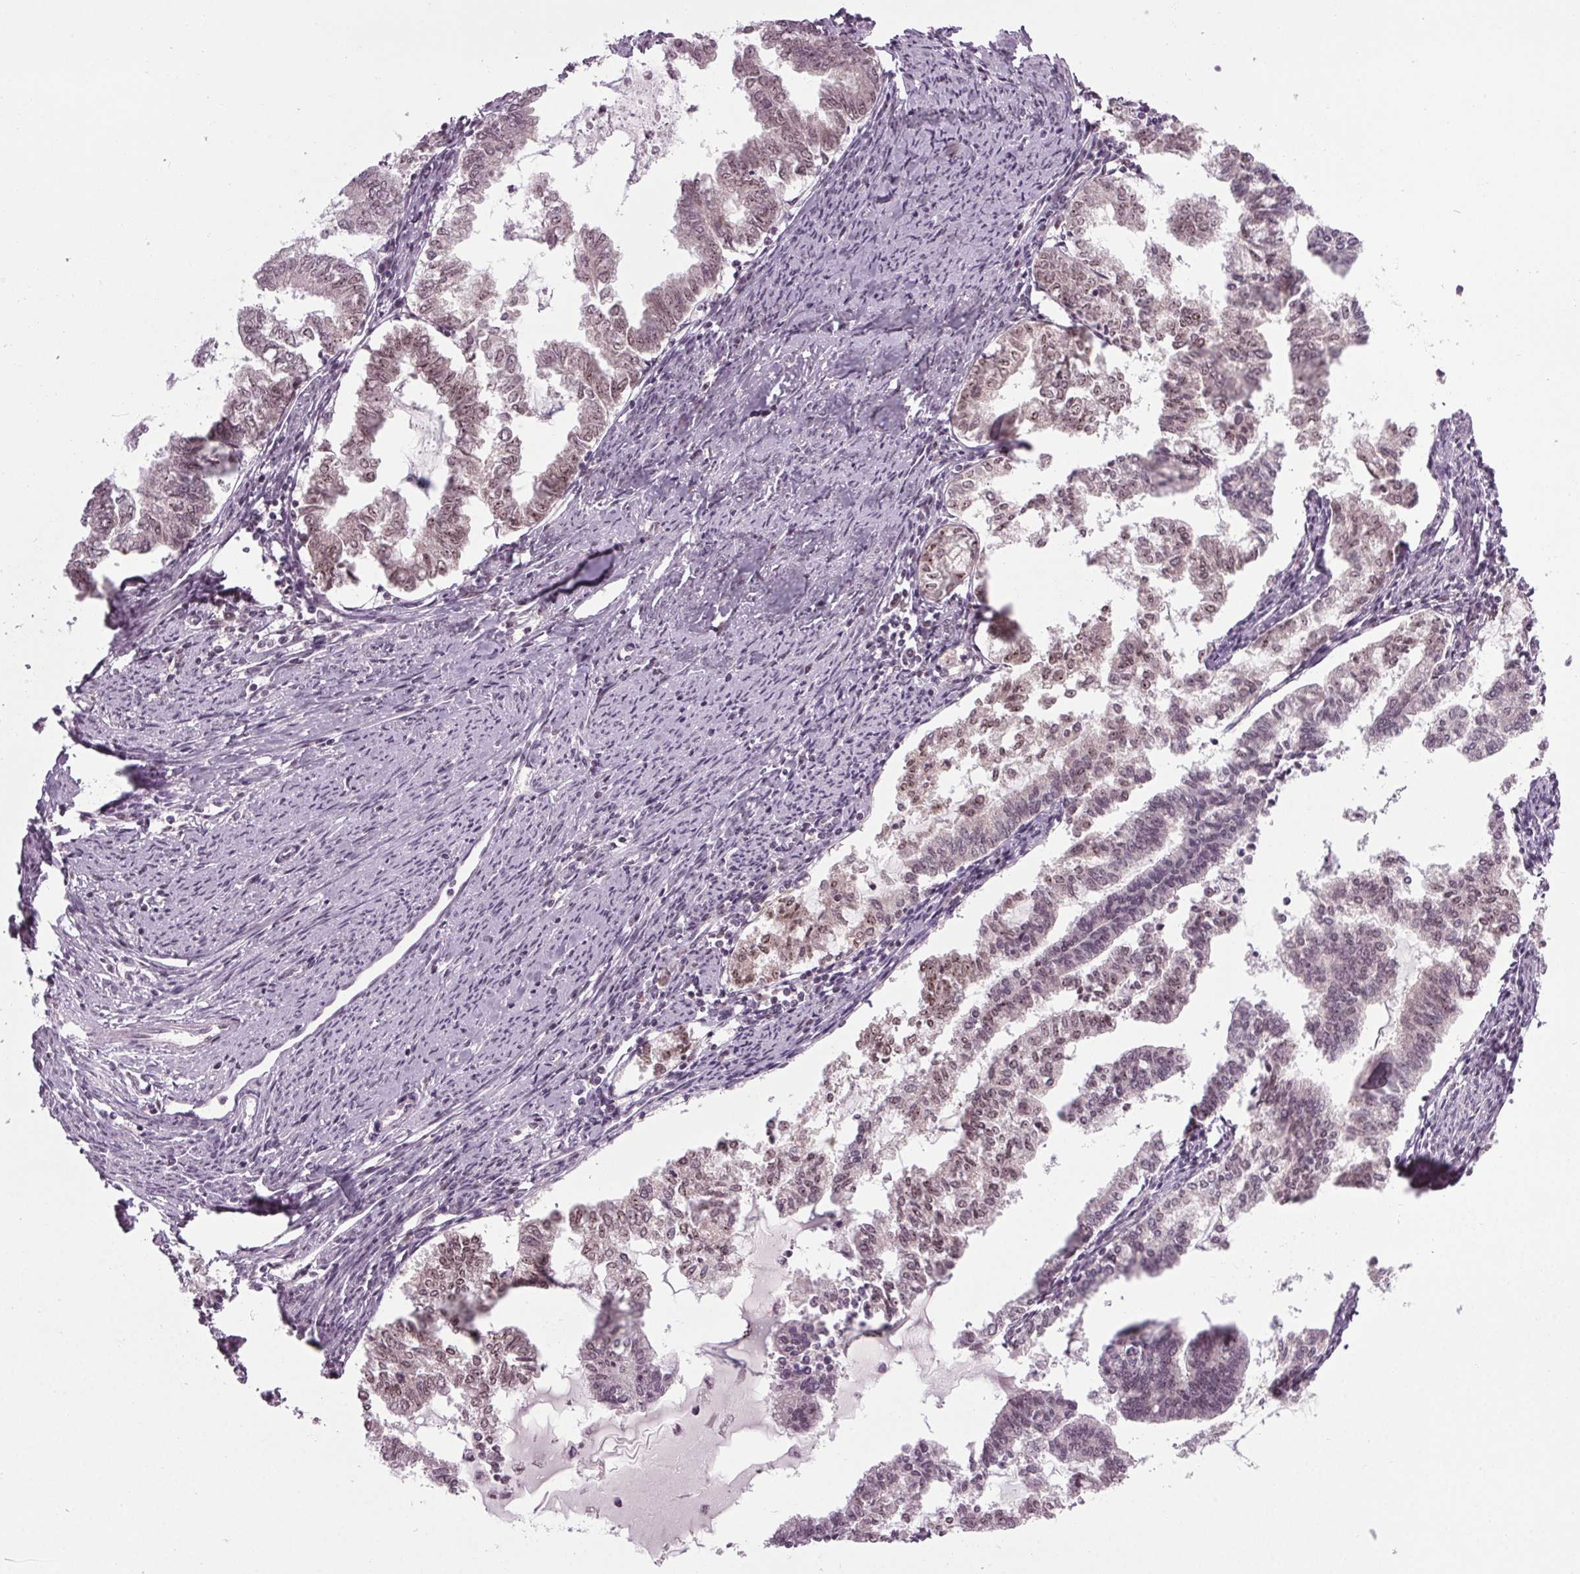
{"staining": {"intensity": "weak", "quantity": "25%-75%", "location": "nuclear"}, "tissue": "endometrial cancer", "cell_type": "Tumor cells", "image_type": "cancer", "snomed": [{"axis": "morphology", "description": "Adenocarcinoma, NOS"}, {"axis": "topography", "description": "Endometrium"}], "caption": "Brown immunohistochemical staining in human endometrial cancer displays weak nuclear positivity in about 25%-75% of tumor cells. (DAB IHC with brightfield microscopy, high magnification).", "gene": "DDX41", "patient": {"sex": "female", "age": 79}}